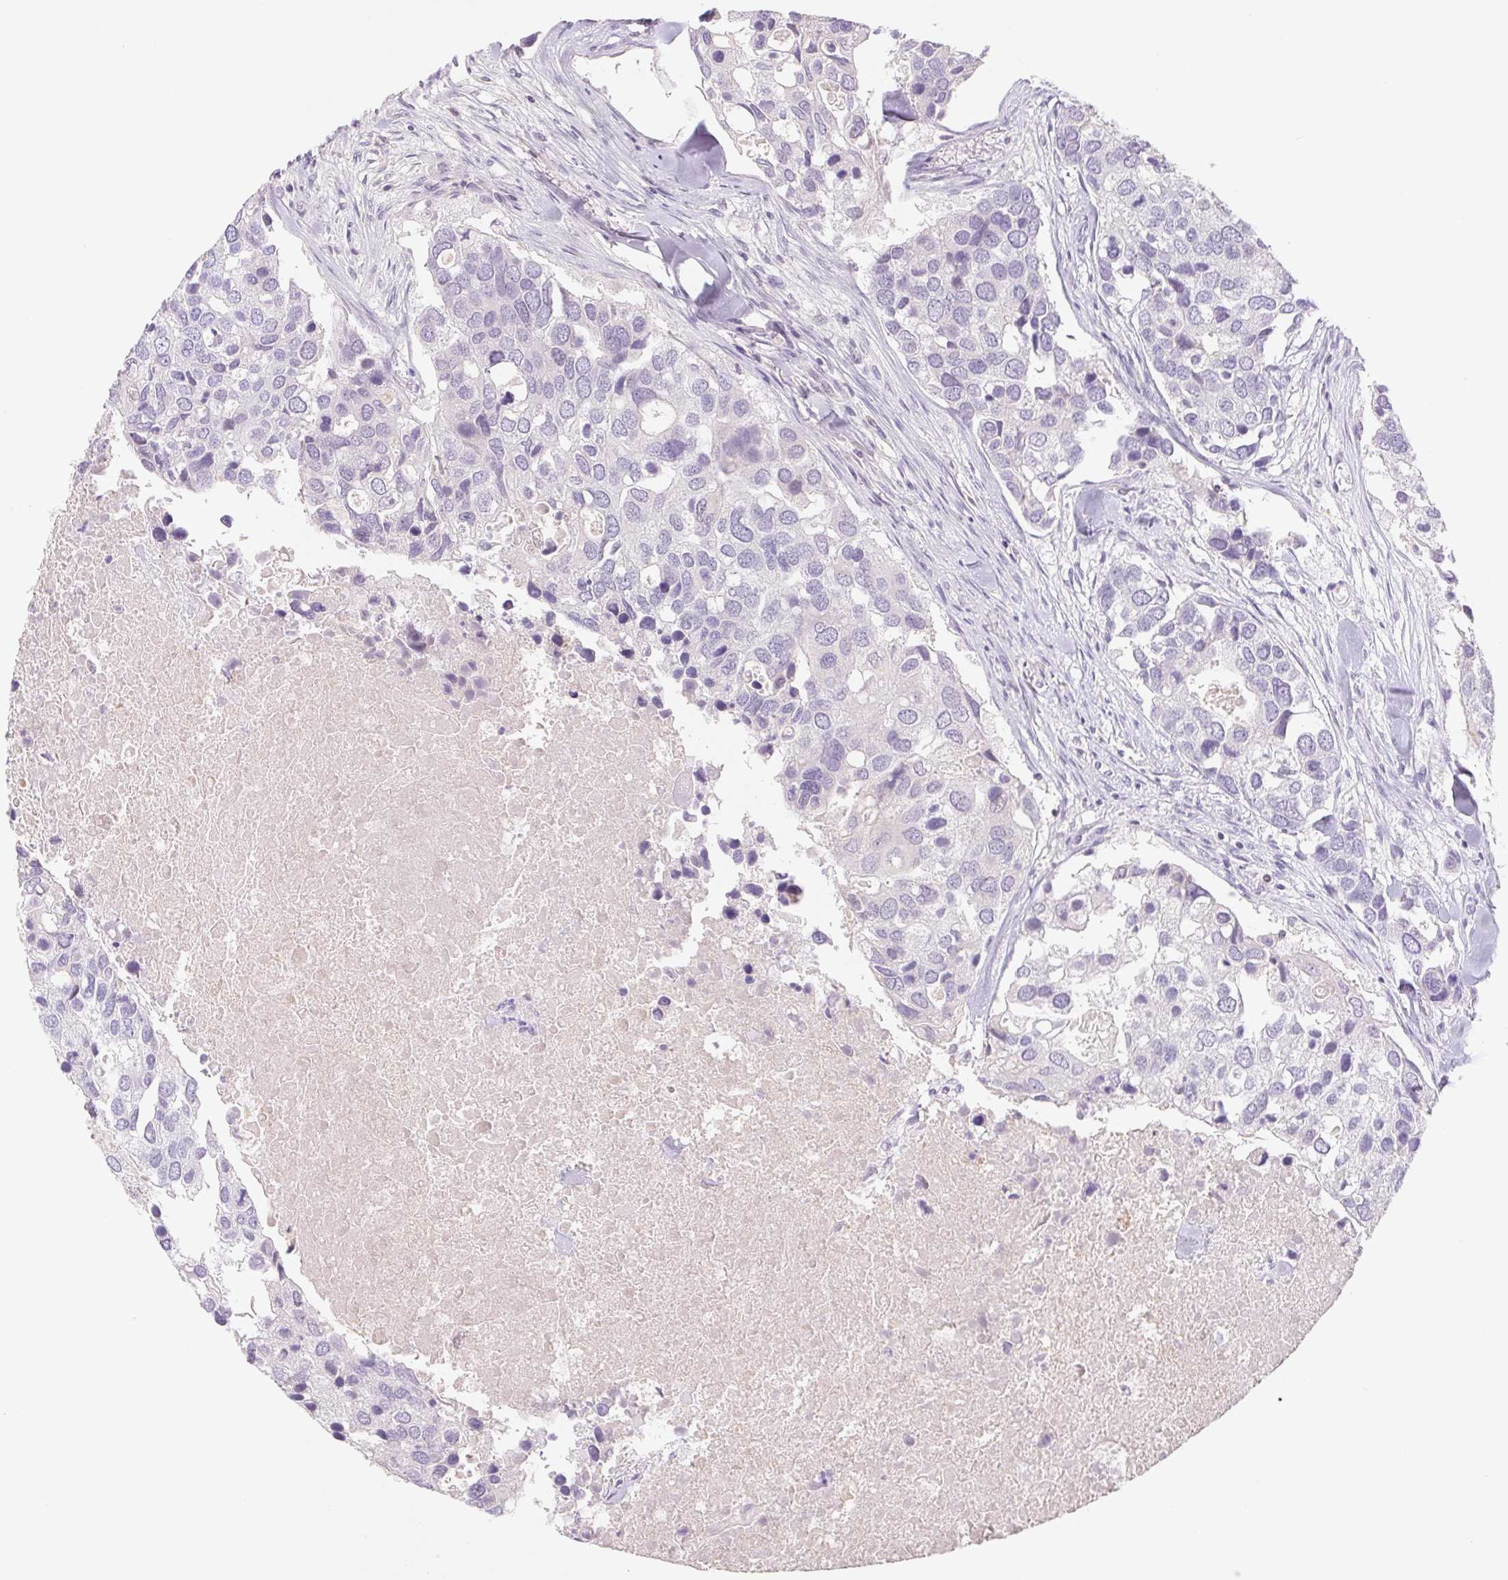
{"staining": {"intensity": "negative", "quantity": "none", "location": "none"}, "tissue": "breast cancer", "cell_type": "Tumor cells", "image_type": "cancer", "snomed": [{"axis": "morphology", "description": "Duct carcinoma"}, {"axis": "topography", "description": "Breast"}], "caption": "Breast cancer (intraductal carcinoma) was stained to show a protein in brown. There is no significant staining in tumor cells. Brightfield microscopy of IHC stained with DAB (brown) and hematoxylin (blue), captured at high magnification.", "gene": "KIF26A", "patient": {"sex": "female", "age": 83}}